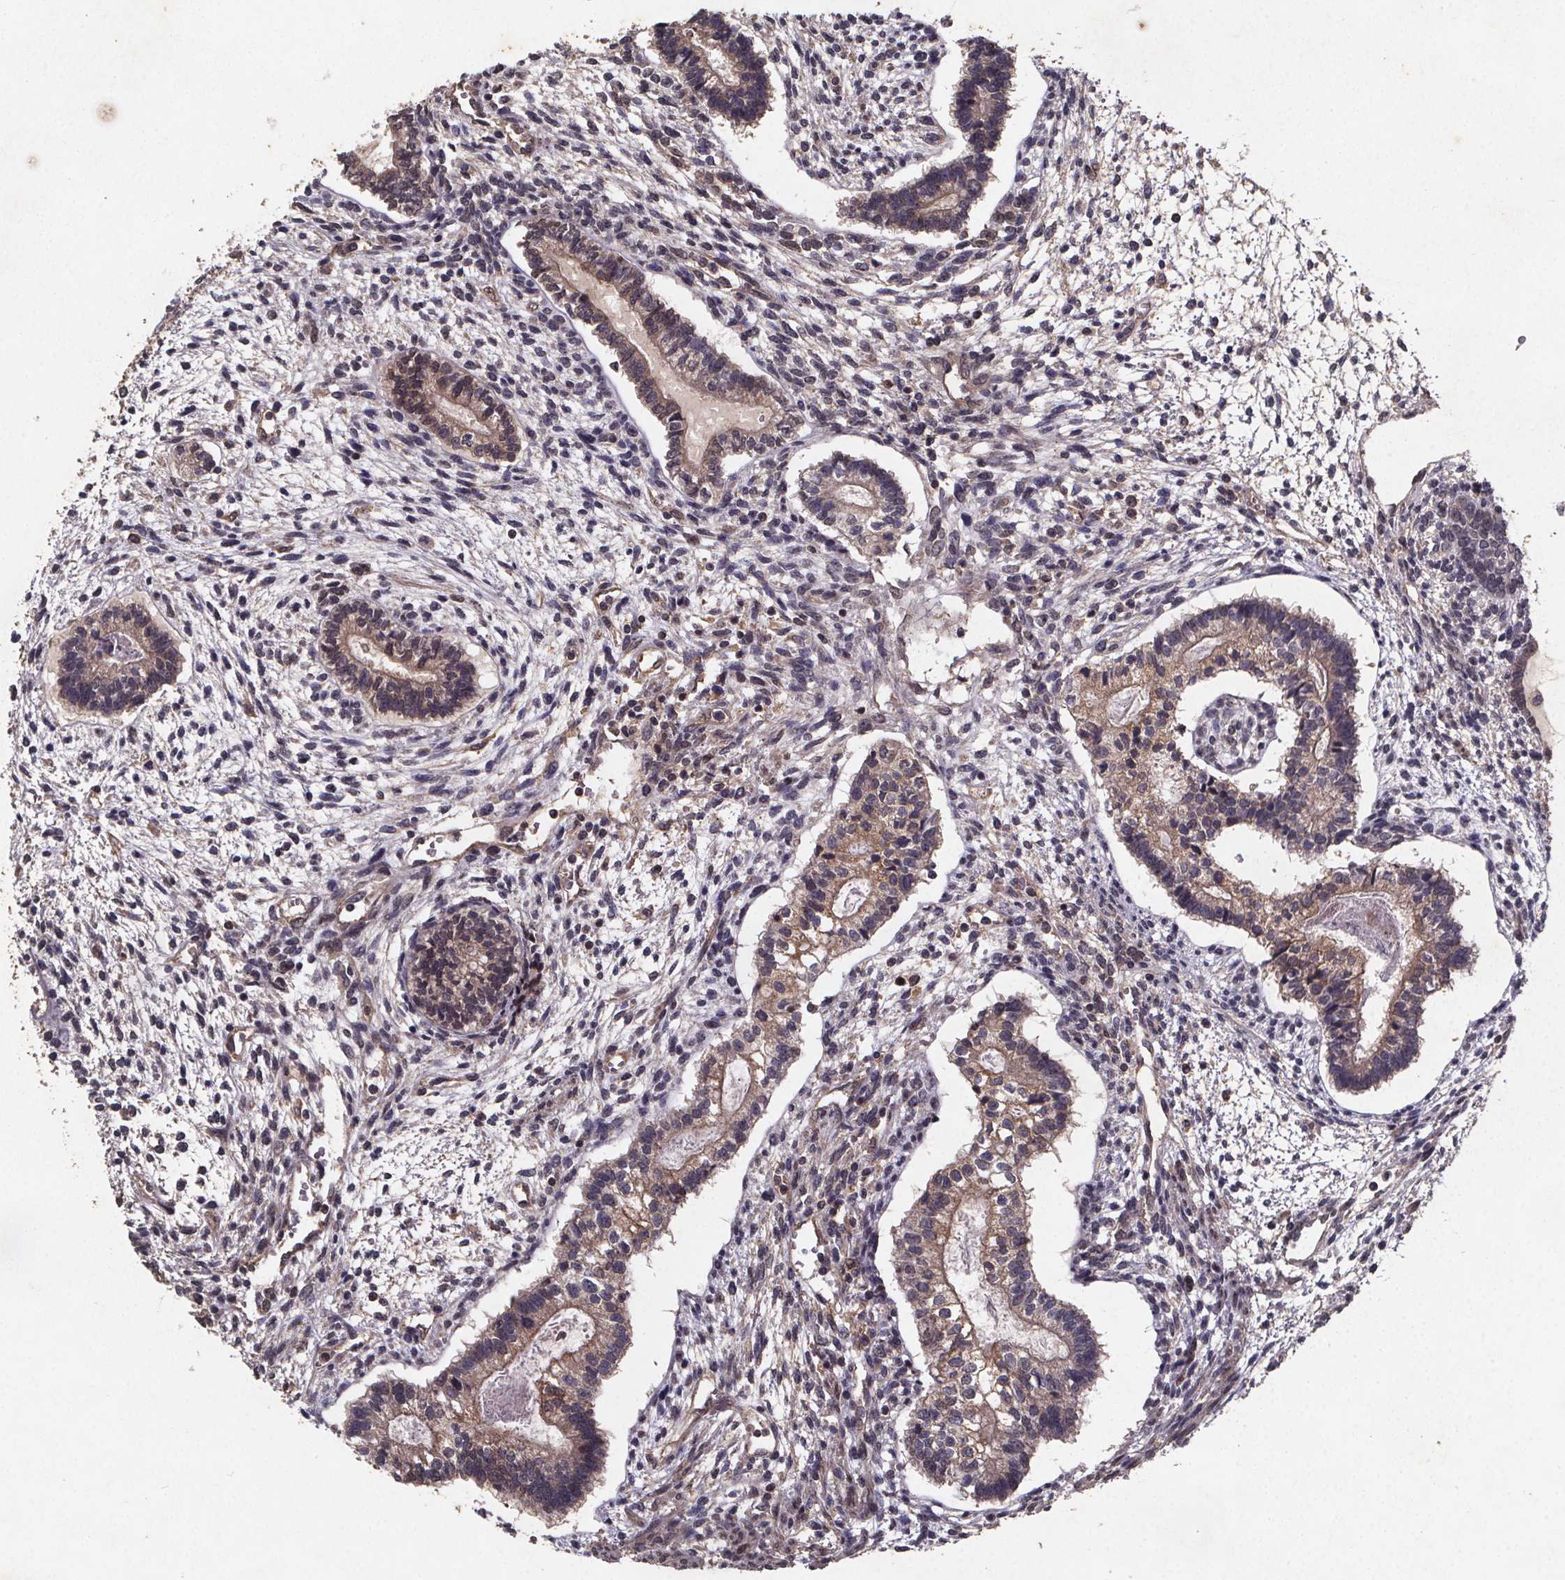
{"staining": {"intensity": "moderate", "quantity": "25%-75%", "location": "cytoplasmic/membranous"}, "tissue": "testis cancer", "cell_type": "Tumor cells", "image_type": "cancer", "snomed": [{"axis": "morphology", "description": "Carcinoma, Embryonal, NOS"}, {"axis": "topography", "description": "Testis"}], "caption": "Immunohistochemistry (DAB (3,3'-diaminobenzidine)) staining of human testis embryonal carcinoma shows moderate cytoplasmic/membranous protein positivity in approximately 25%-75% of tumor cells.", "gene": "PIERCE2", "patient": {"sex": "male", "age": 37}}